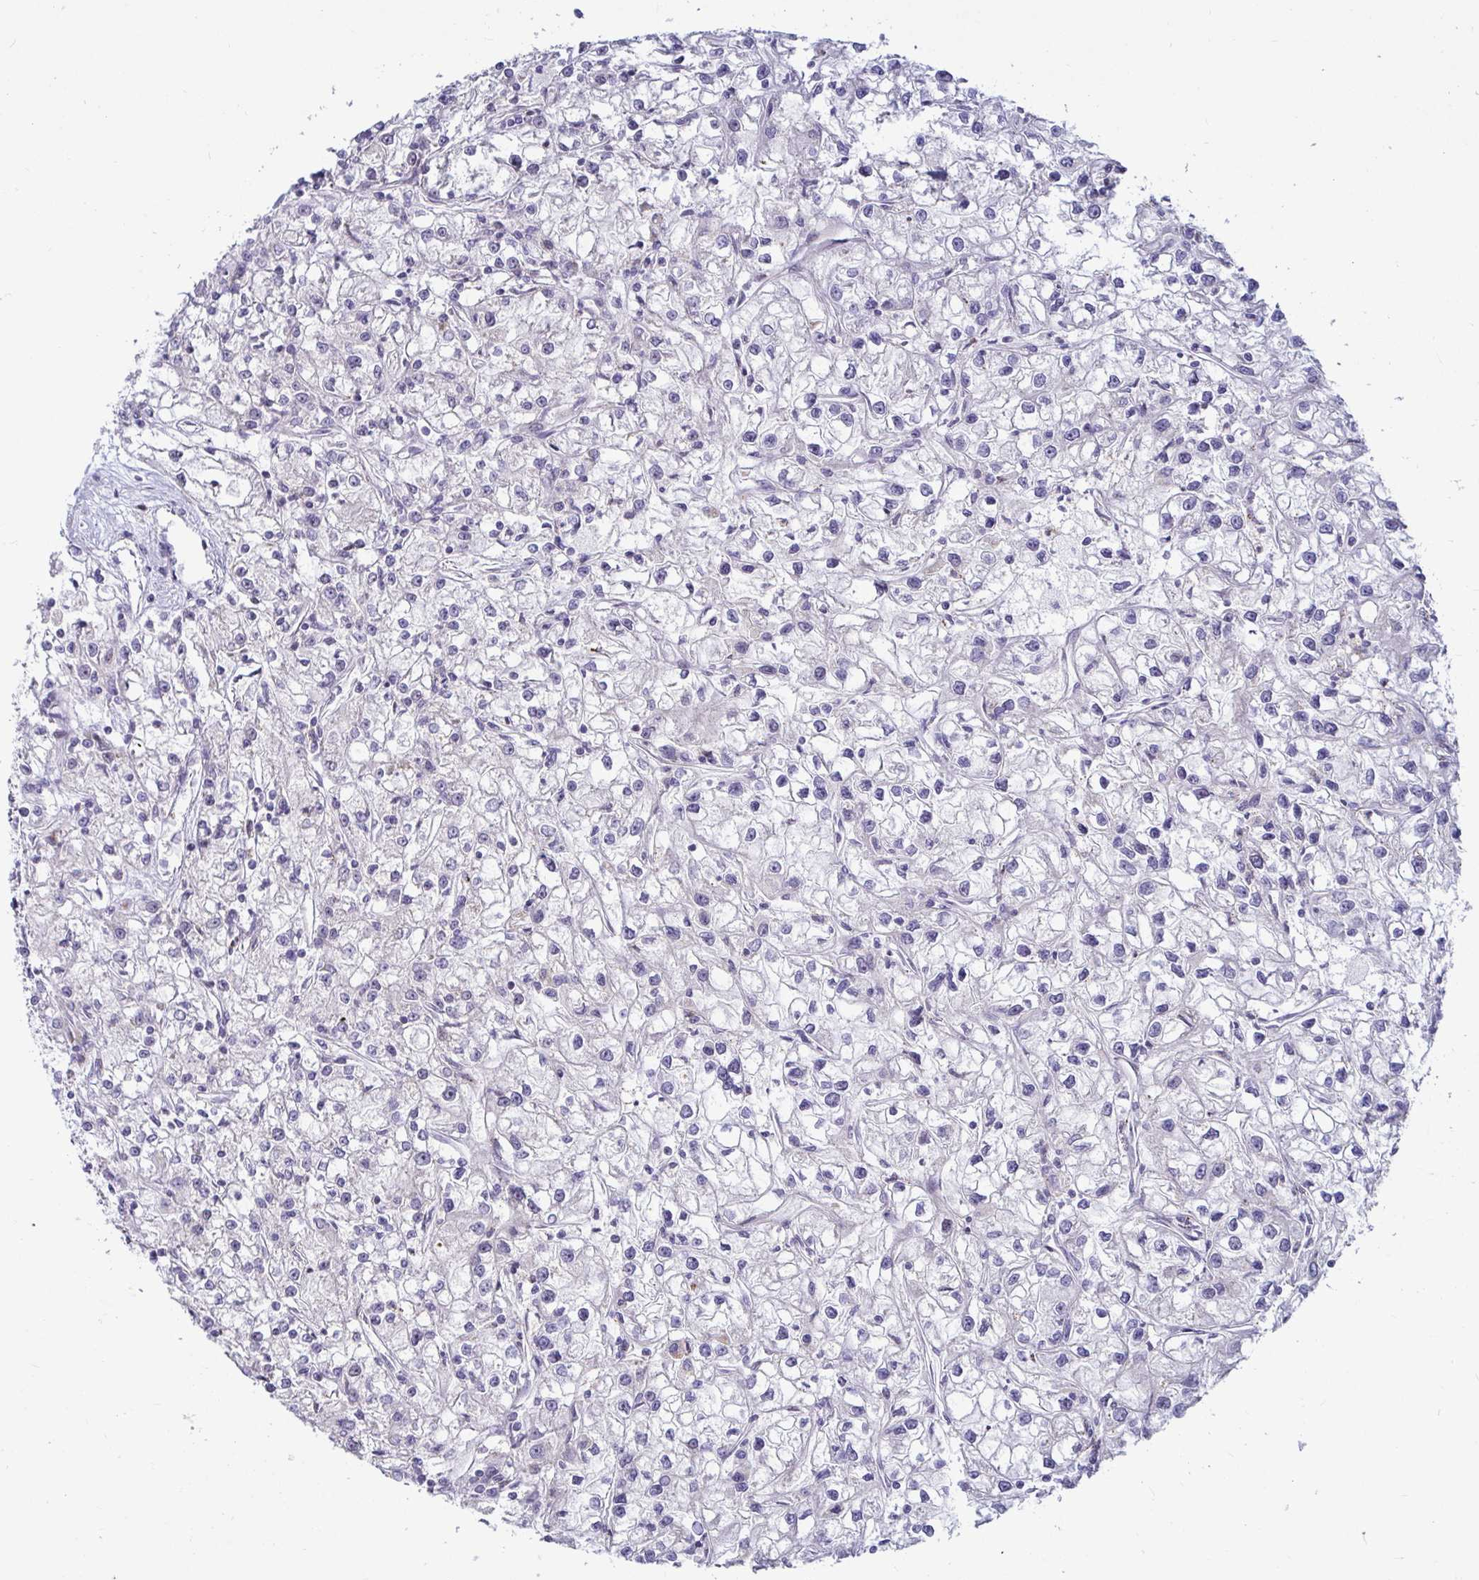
{"staining": {"intensity": "negative", "quantity": "none", "location": "none"}, "tissue": "renal cancer", "cell_type": "Tumor cells", "image_type": "cancer", "snomed": [{"axis": "morphology", "description": "Adenocarcinoma, NOS"}, {"axis": "topography", "description": "Kidney"}], "caption": "The immunohistochemistry (IHC) photomicrograph has no significant expression in tumor cells of renal cancer tissue.", "gene": "DZIP1", "patient": {"sex": "female", "age": 59}}